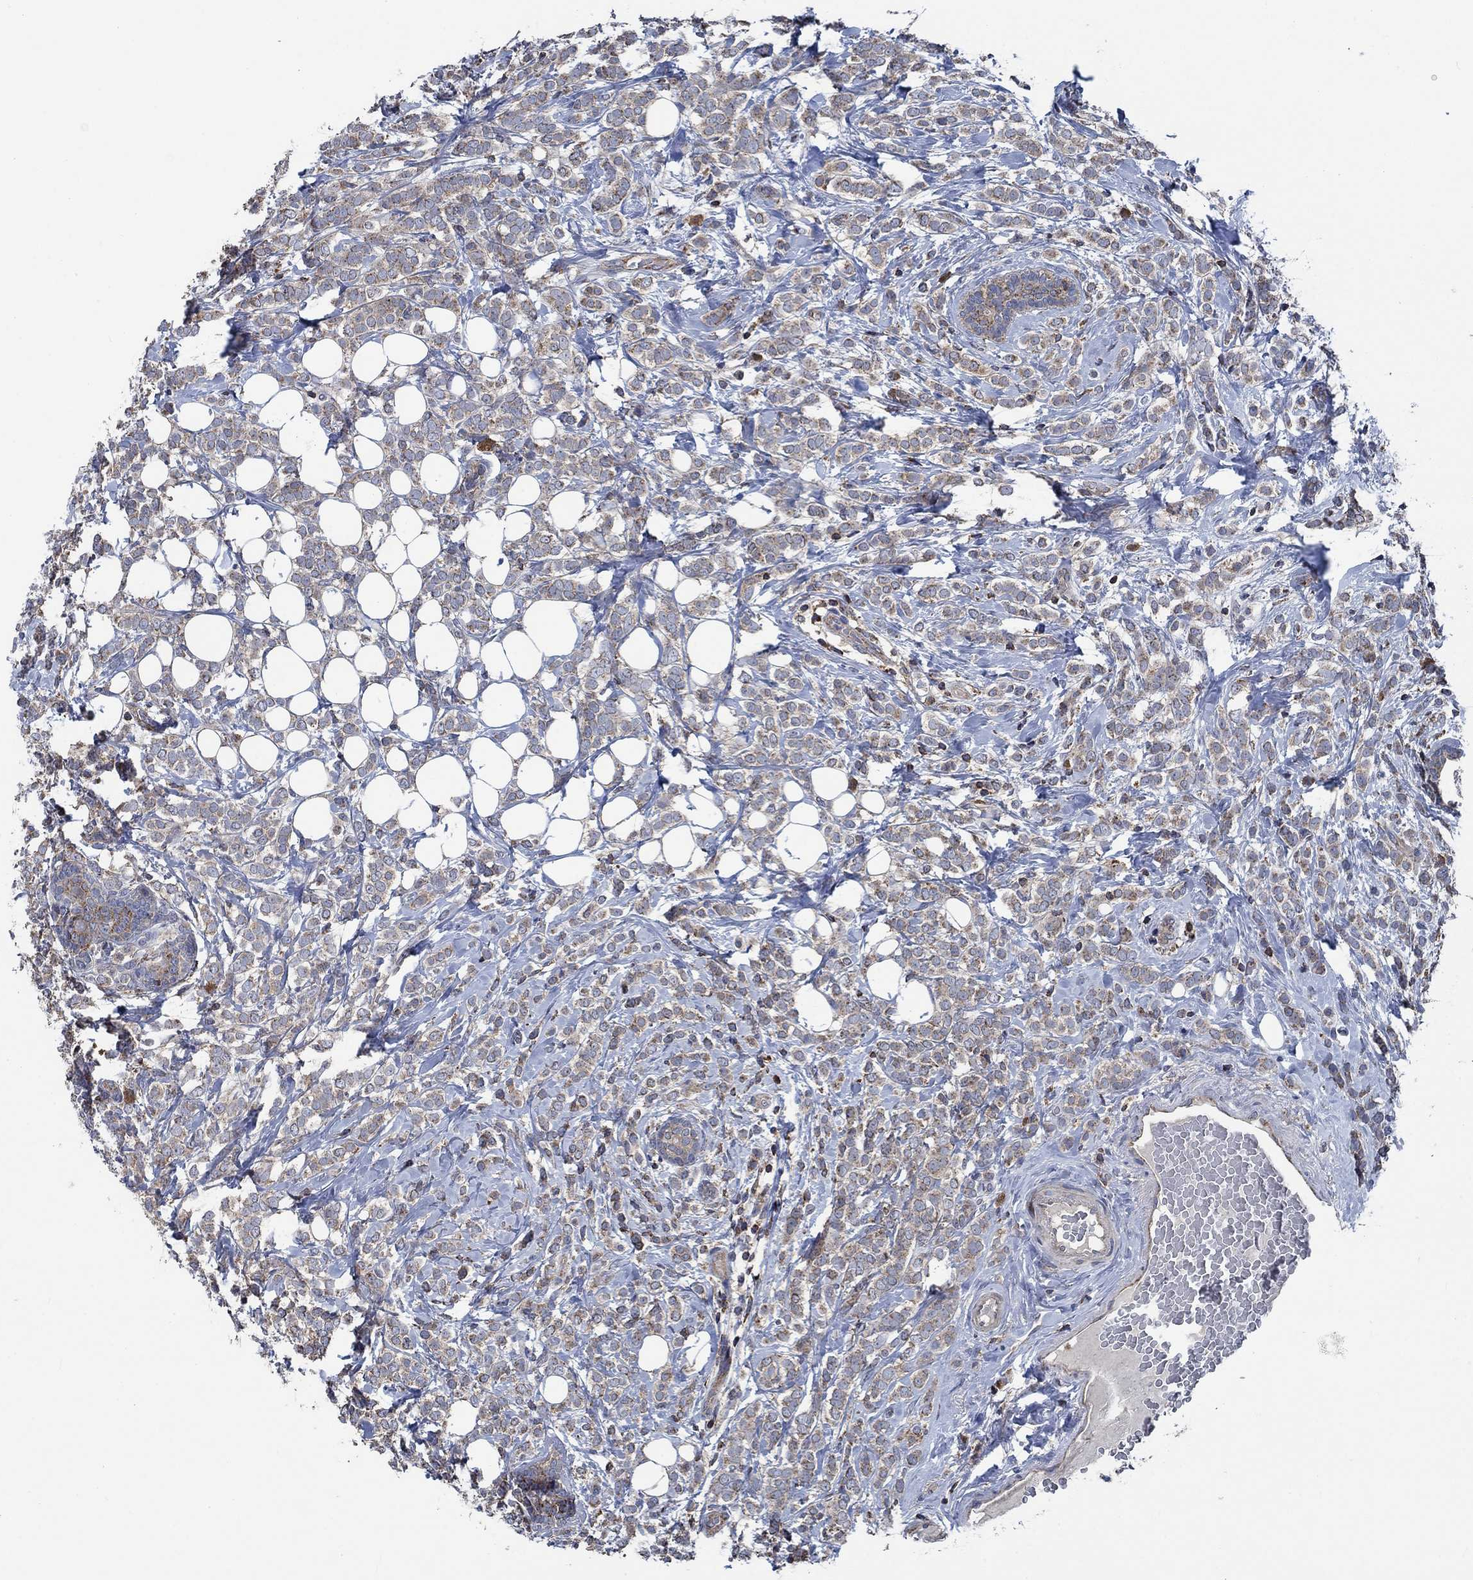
{"staining": {"intensity": "weak", "quantity": ">75%", "location": "cytoplasmic/membranous"}, "tissue": "breast cancer", "cell_type": "Tumor cells", "image_type": "cancer", "snomed": [{"axis": "morphology", "description": "Lobular carcinoma"}, {"axis": "topography", "description": "Breast"}], "caption": "Protein analysis of lobular carcinoma (breast) tissue shows weak cytoplasmic/membranous staining in about >75% of tumor cells. (Brightfield microscopy of DAB IHC at high magnification).", "gene": "STXBP6", "patient": {"sex": "female", "age": 49}}